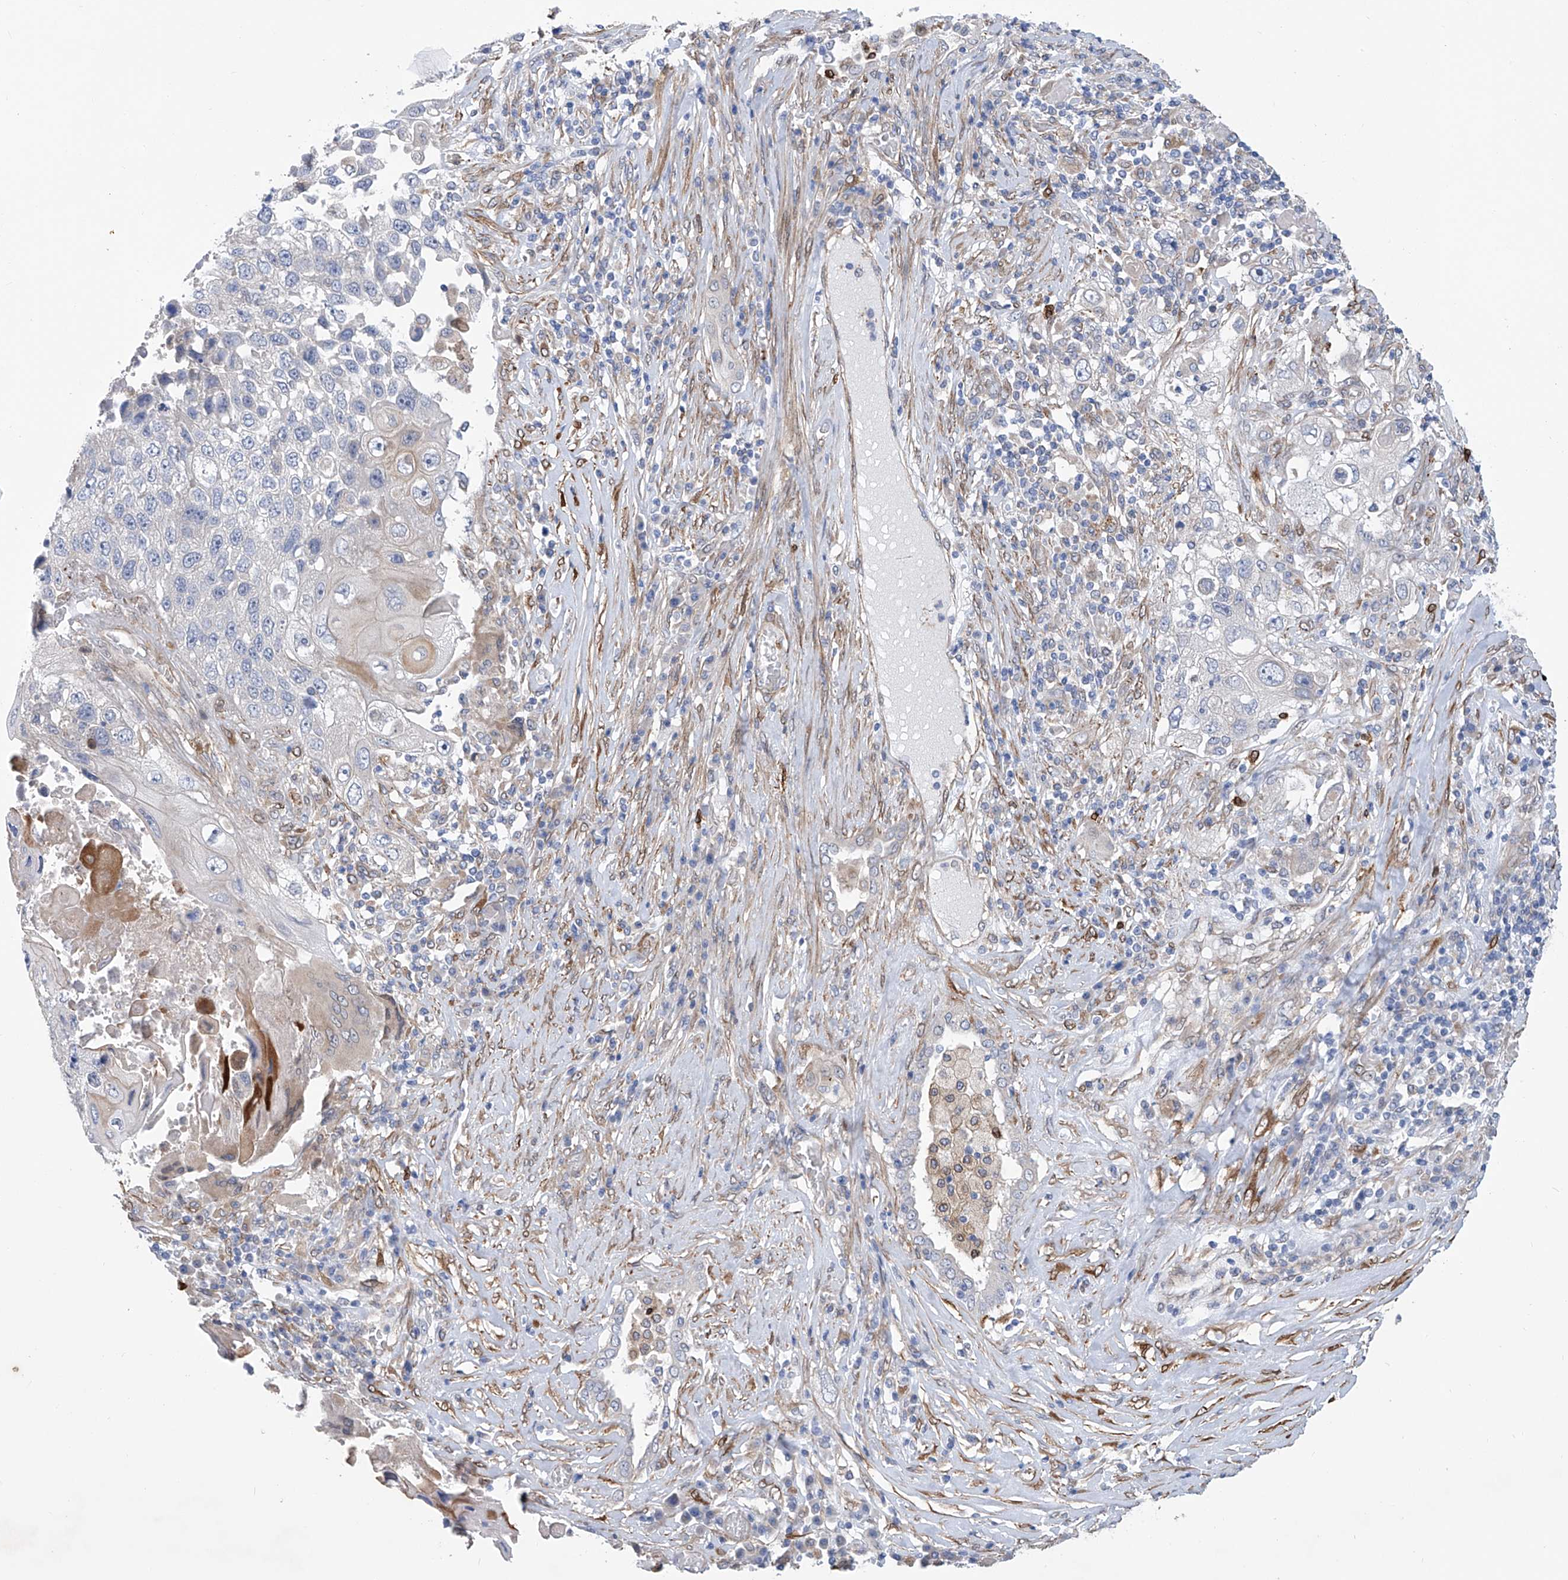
{"staining": {"intensity": "negative", "quantity": "none", "location": "none"}, "tissue": "lung cancer", "cell_type": "Tumor cells", "image_type": "cancer", "snomed": [{"axis": "morphology", "description": "Squamous cell carcinoma, NOS"}, {"axis": "topography", "description": "Lung"}], "caption": "An immunohistochemistry micrograph of lung cancer is shown. There is no staining in tumor cells of lung cancer.", "gene": "TNN", "patient": {"sex": "male", "age": 61}}